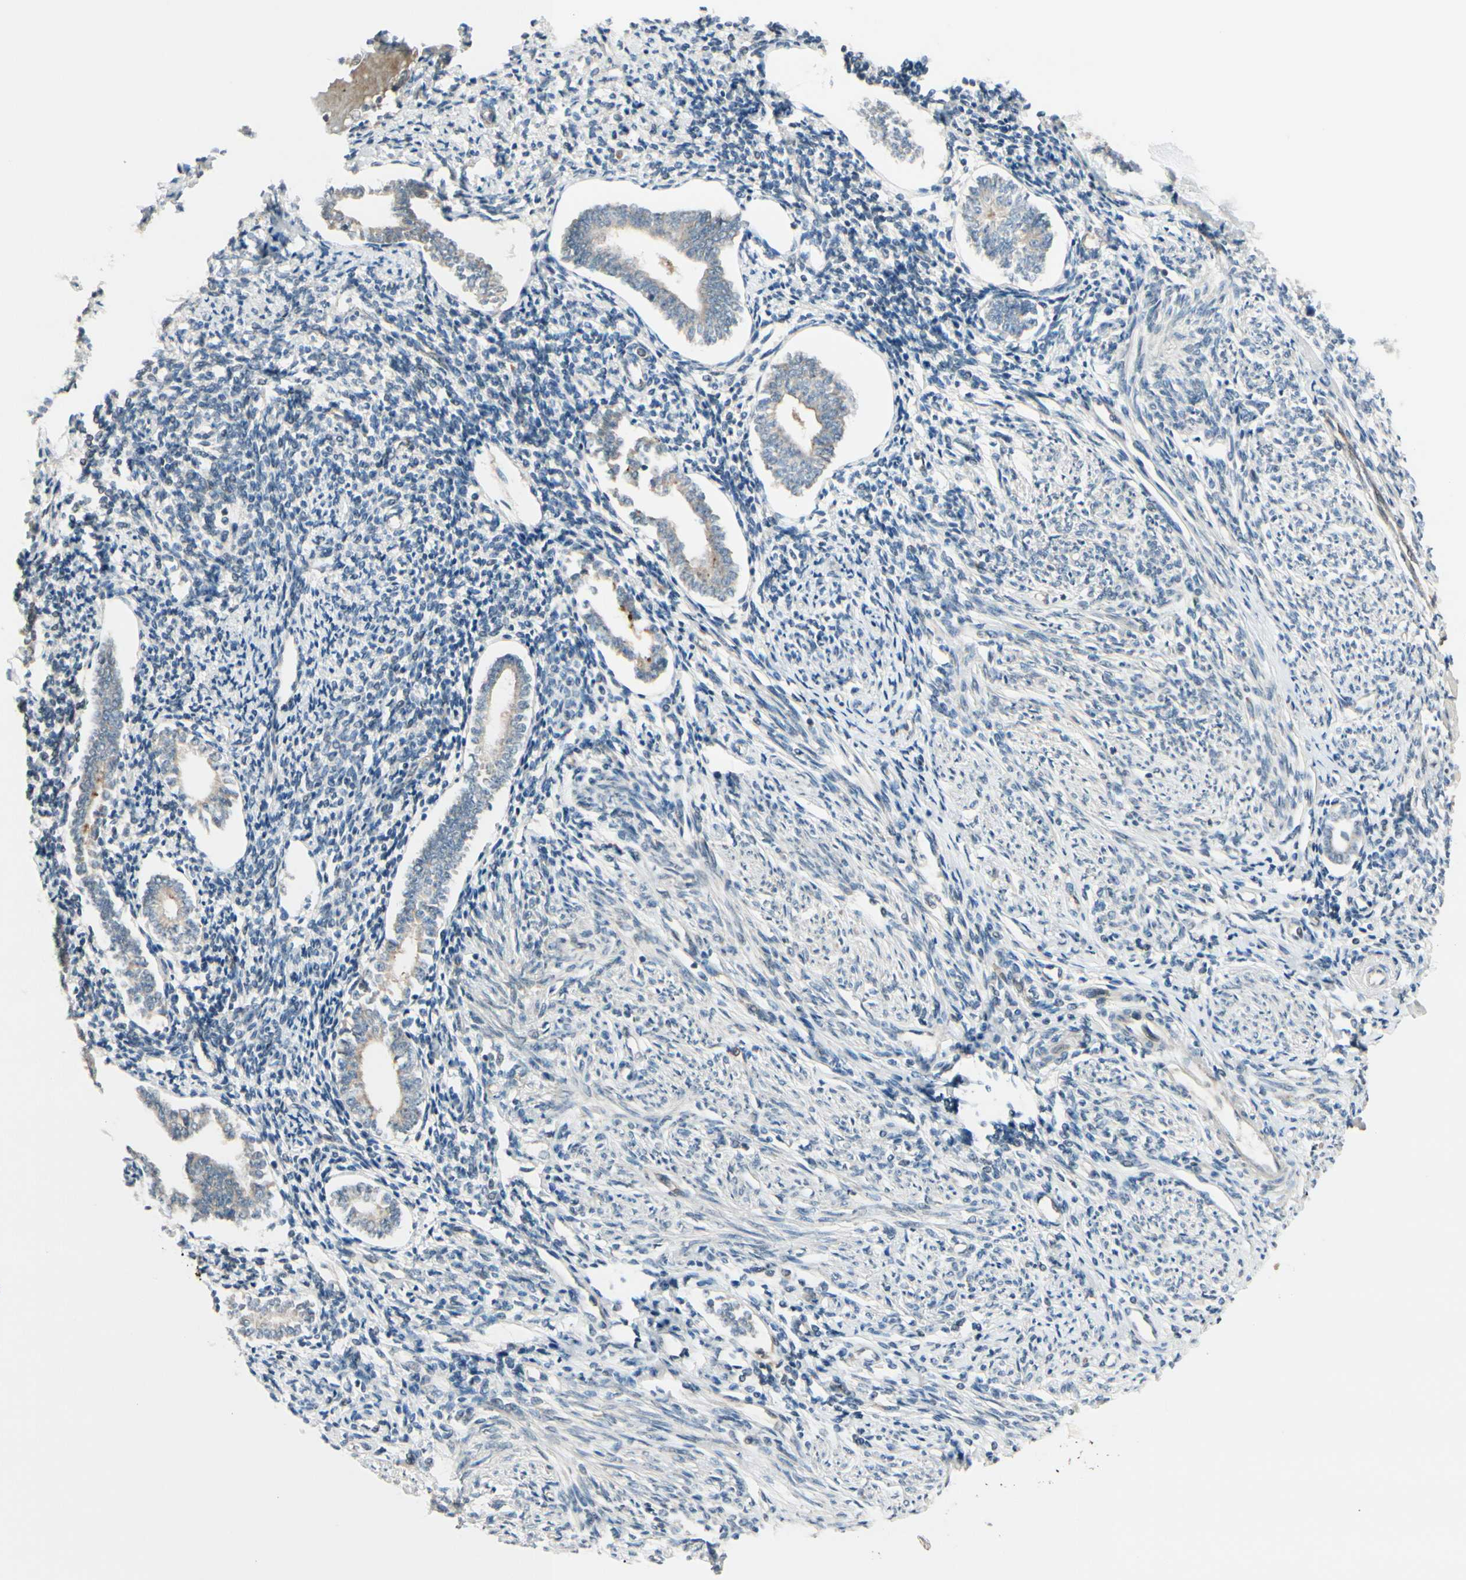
{"staining": {"intensity": "negative", "quantity": "none", "location": "none"}, "tissue": "endometrium", "cell_type": "Cells in endometrial stroma", "image_type": "normal", "snomed": [{"axis": "morphology", "description": "Normal tissue, NOS"}, {"axis": "topography", "description": "Endometrium"}], "caption": "This photomicrograph is of benign endometrium stained with IHC to label a protein in brown with the nuclei are counter-stained blue. There is no expression in cells in endometrial stroma.", "gene": "FGF10", "patient": {"sex": "female", "age": 71}}